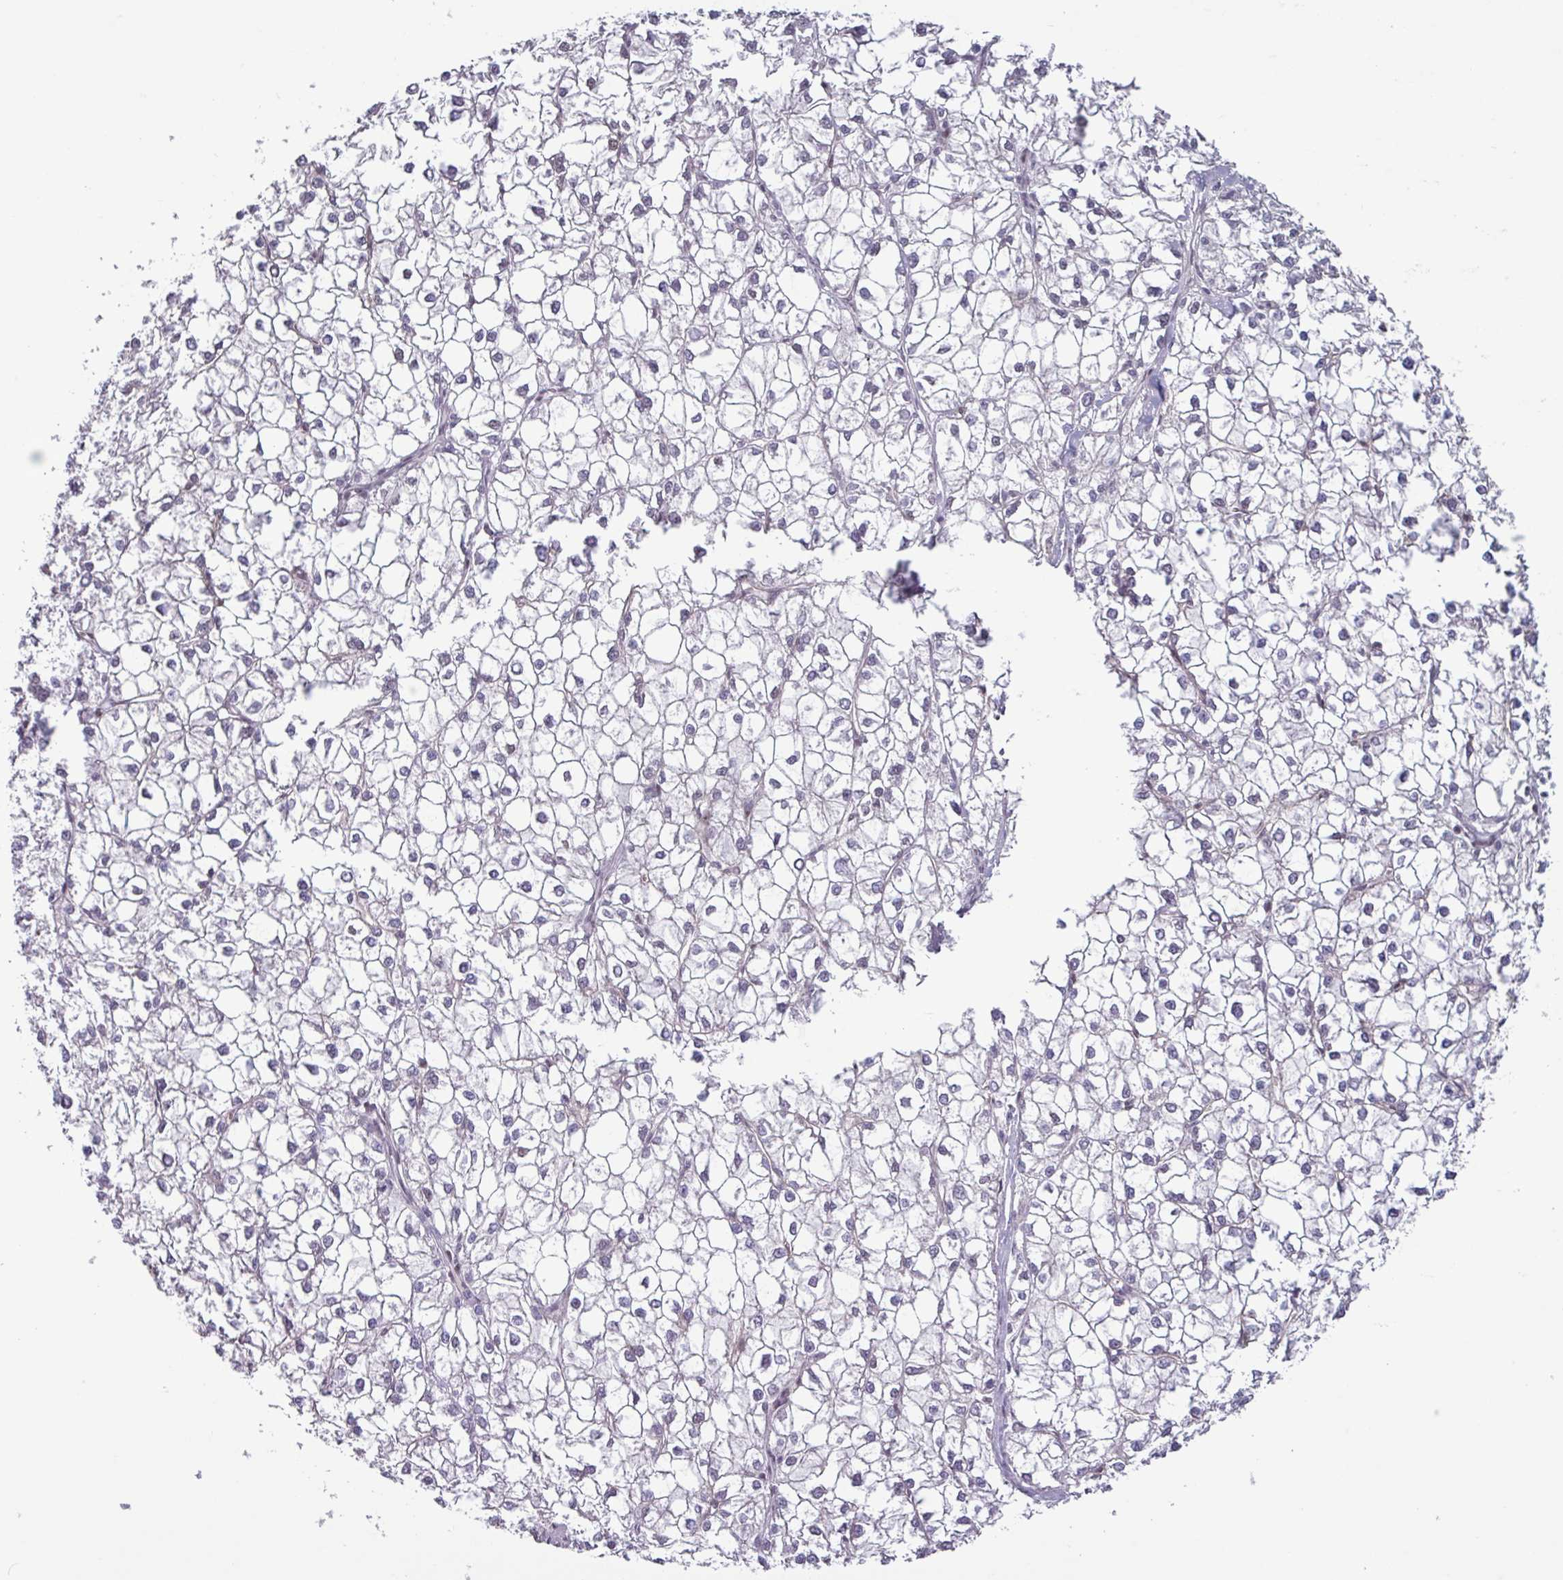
{"staining": {"intensity": "negative", "quantity": "none", "location": "none"}, "tissue": "liver cancer", "cell_type": "Tumor cells", "image_type": "cancer", "snomed": [{"axis": "morphology", "description": "Carcinoma, Hepatocellular, NOS"}, {"axis": "topography", "description": "Liver"}], "caption": "This is an immunohistochemistry (IHC) histopathology image of human liver cancer (hepatocellular carcinoma). There is no staining in tumor cells.", "gene": "ZNF575", "patient": {"sex": "female", "age": 43}}